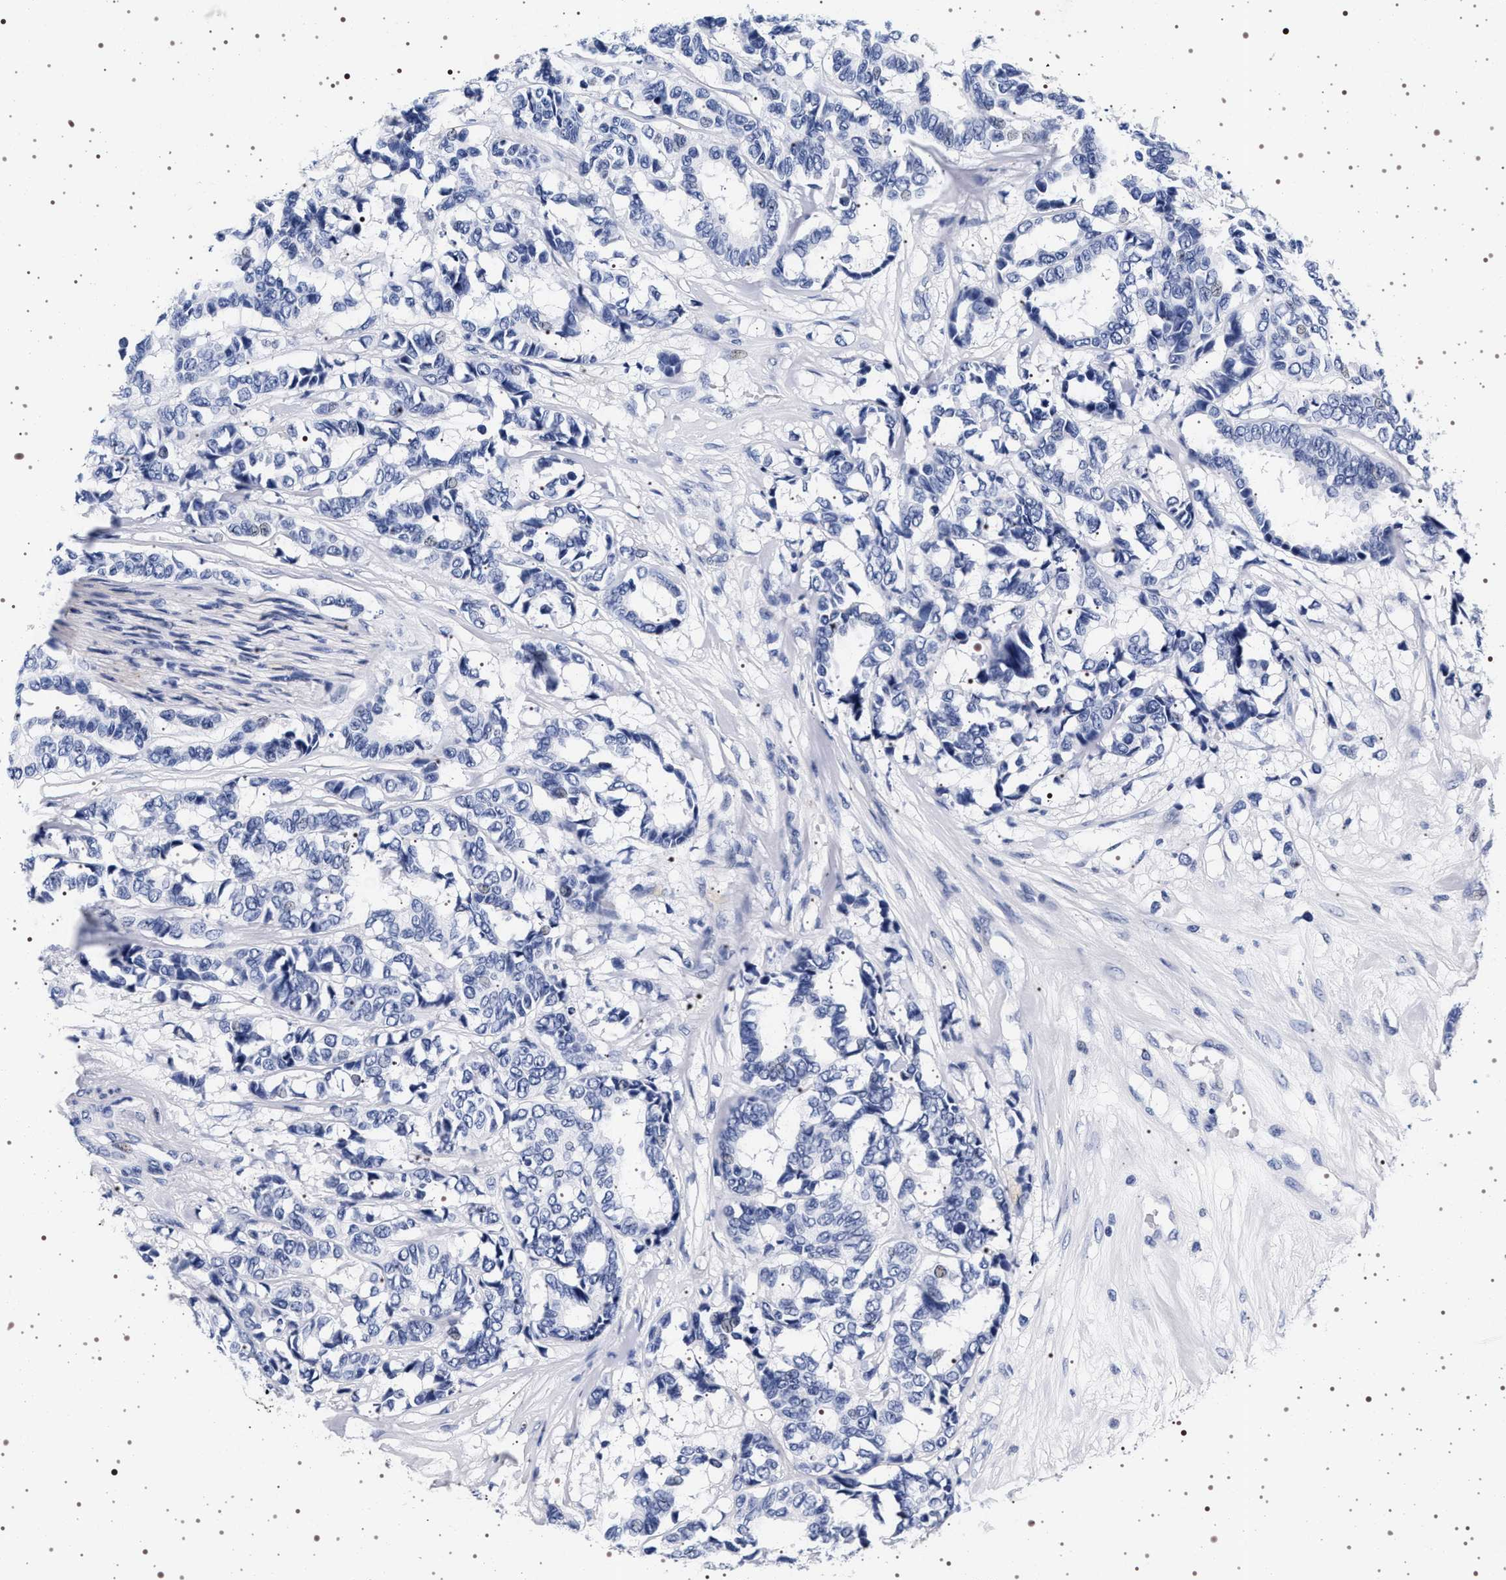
{"staining": {"intensity": "negative", "quantity": "none", "location": "none"}, "tissue": "breast cancer", "cell_type": "Tumor cells", "image_type": "cancer", "snomed": [{"axis": "morphology", "description": "Duct carcinoma"}, {"axis": "topography", "description": "Breast"}], "caption": "Immunohistochemistry of breast cancer demonstrates no expression in tumor cells. The staining is performed using DAB brown chromogen with nuclei counter-stained in using hematoxylin.", "gene": "SYN1", "patient": {"sex": "female", "age": 87}}